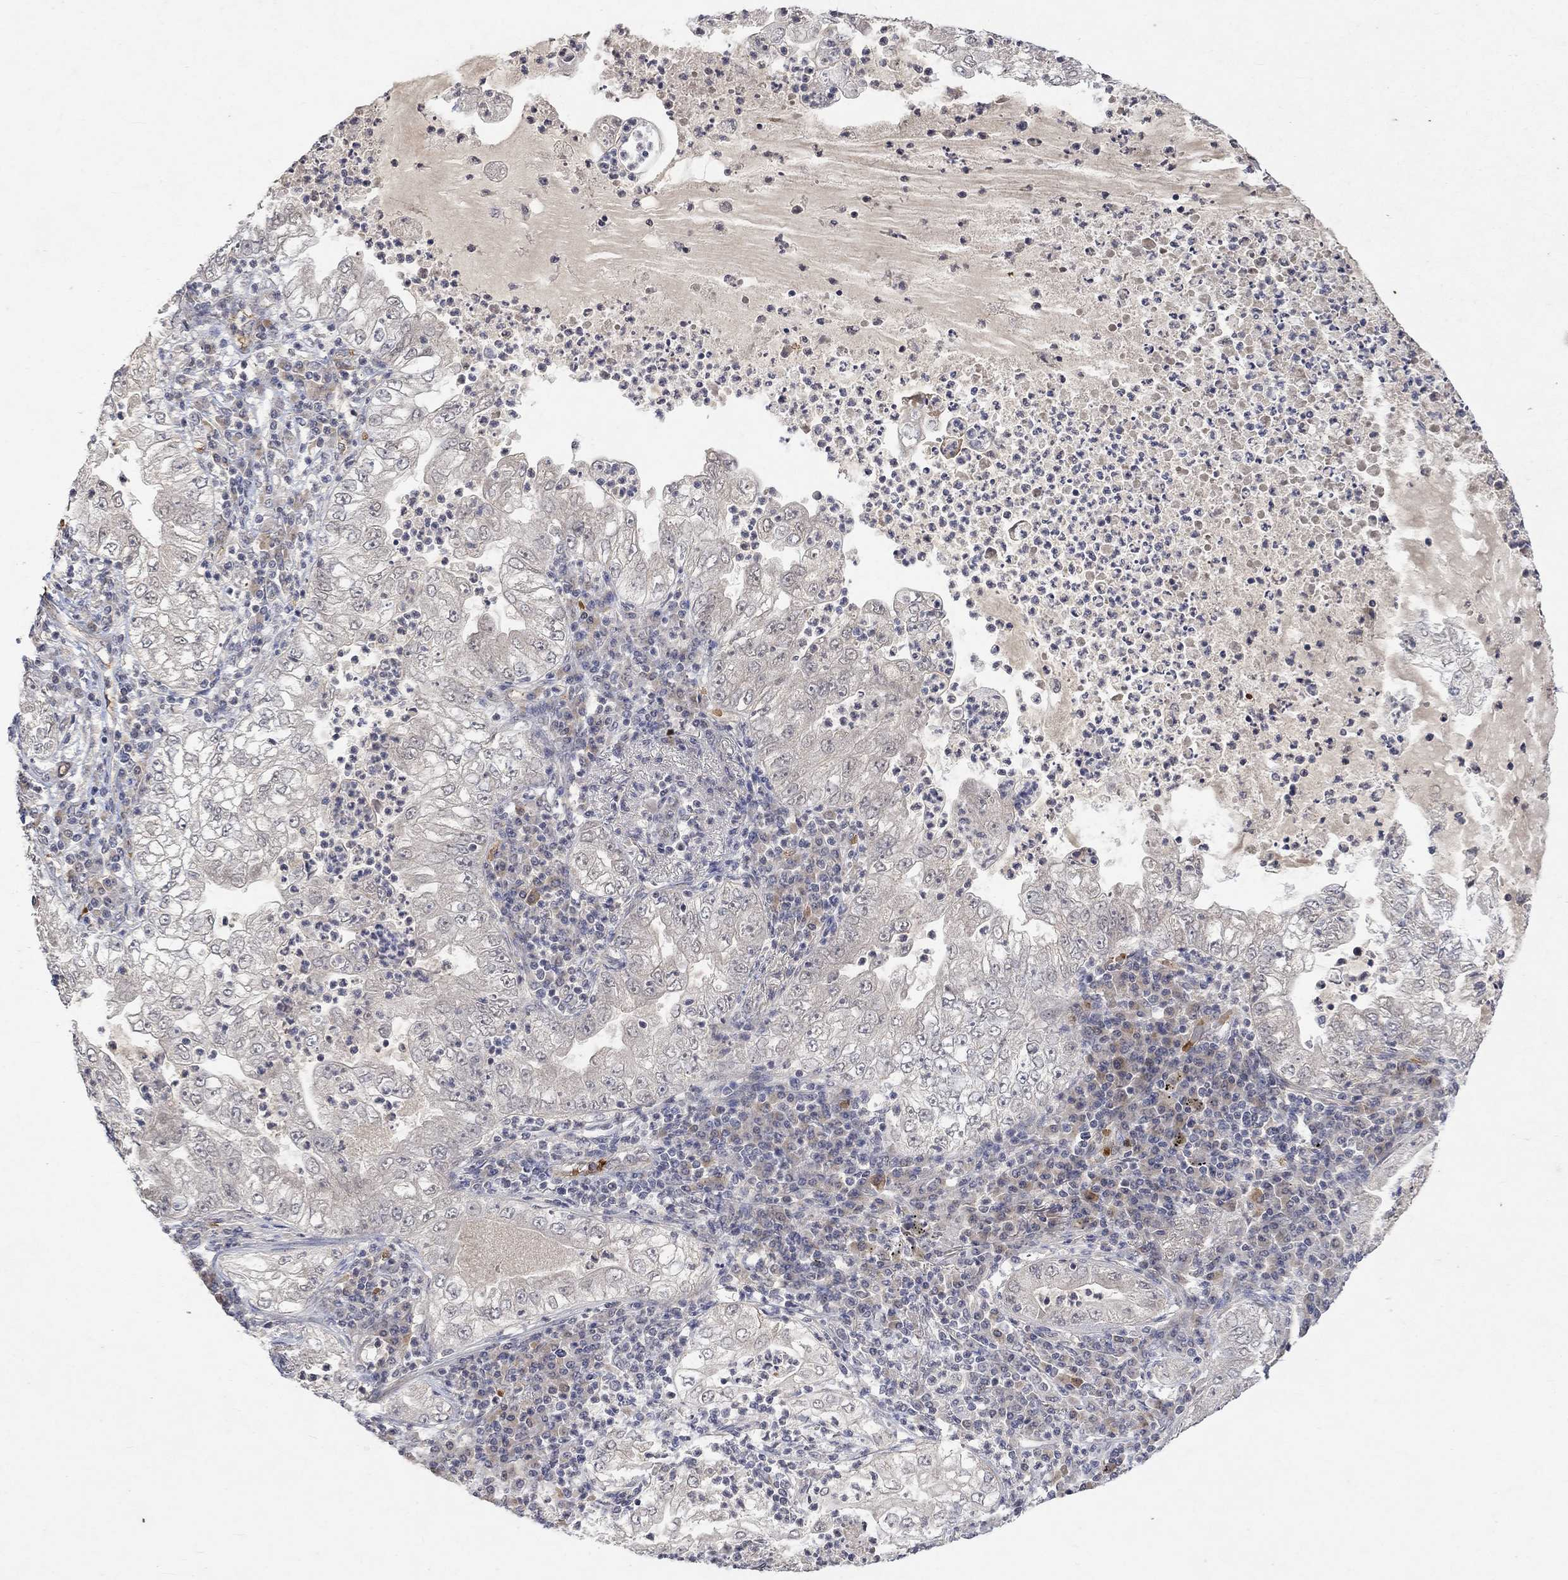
{"staining": {"intensity": "negative", "quantity": "none", "location": "none"}, "tissue": "lung cancer", "cell_type": "Tumor cells", "image_type": "cancer", "snomed": [{"axis": "morphology", "description": "Adenocarcinoma, NOS"}, {"axis": "topography", "description": "Lung"}], "caption": "Photomicrograph shows no significant protein staining in tumor cells of lung cancer.", "gene": "GRIN2D", "patient": {"sex": "female", "age": 73}}